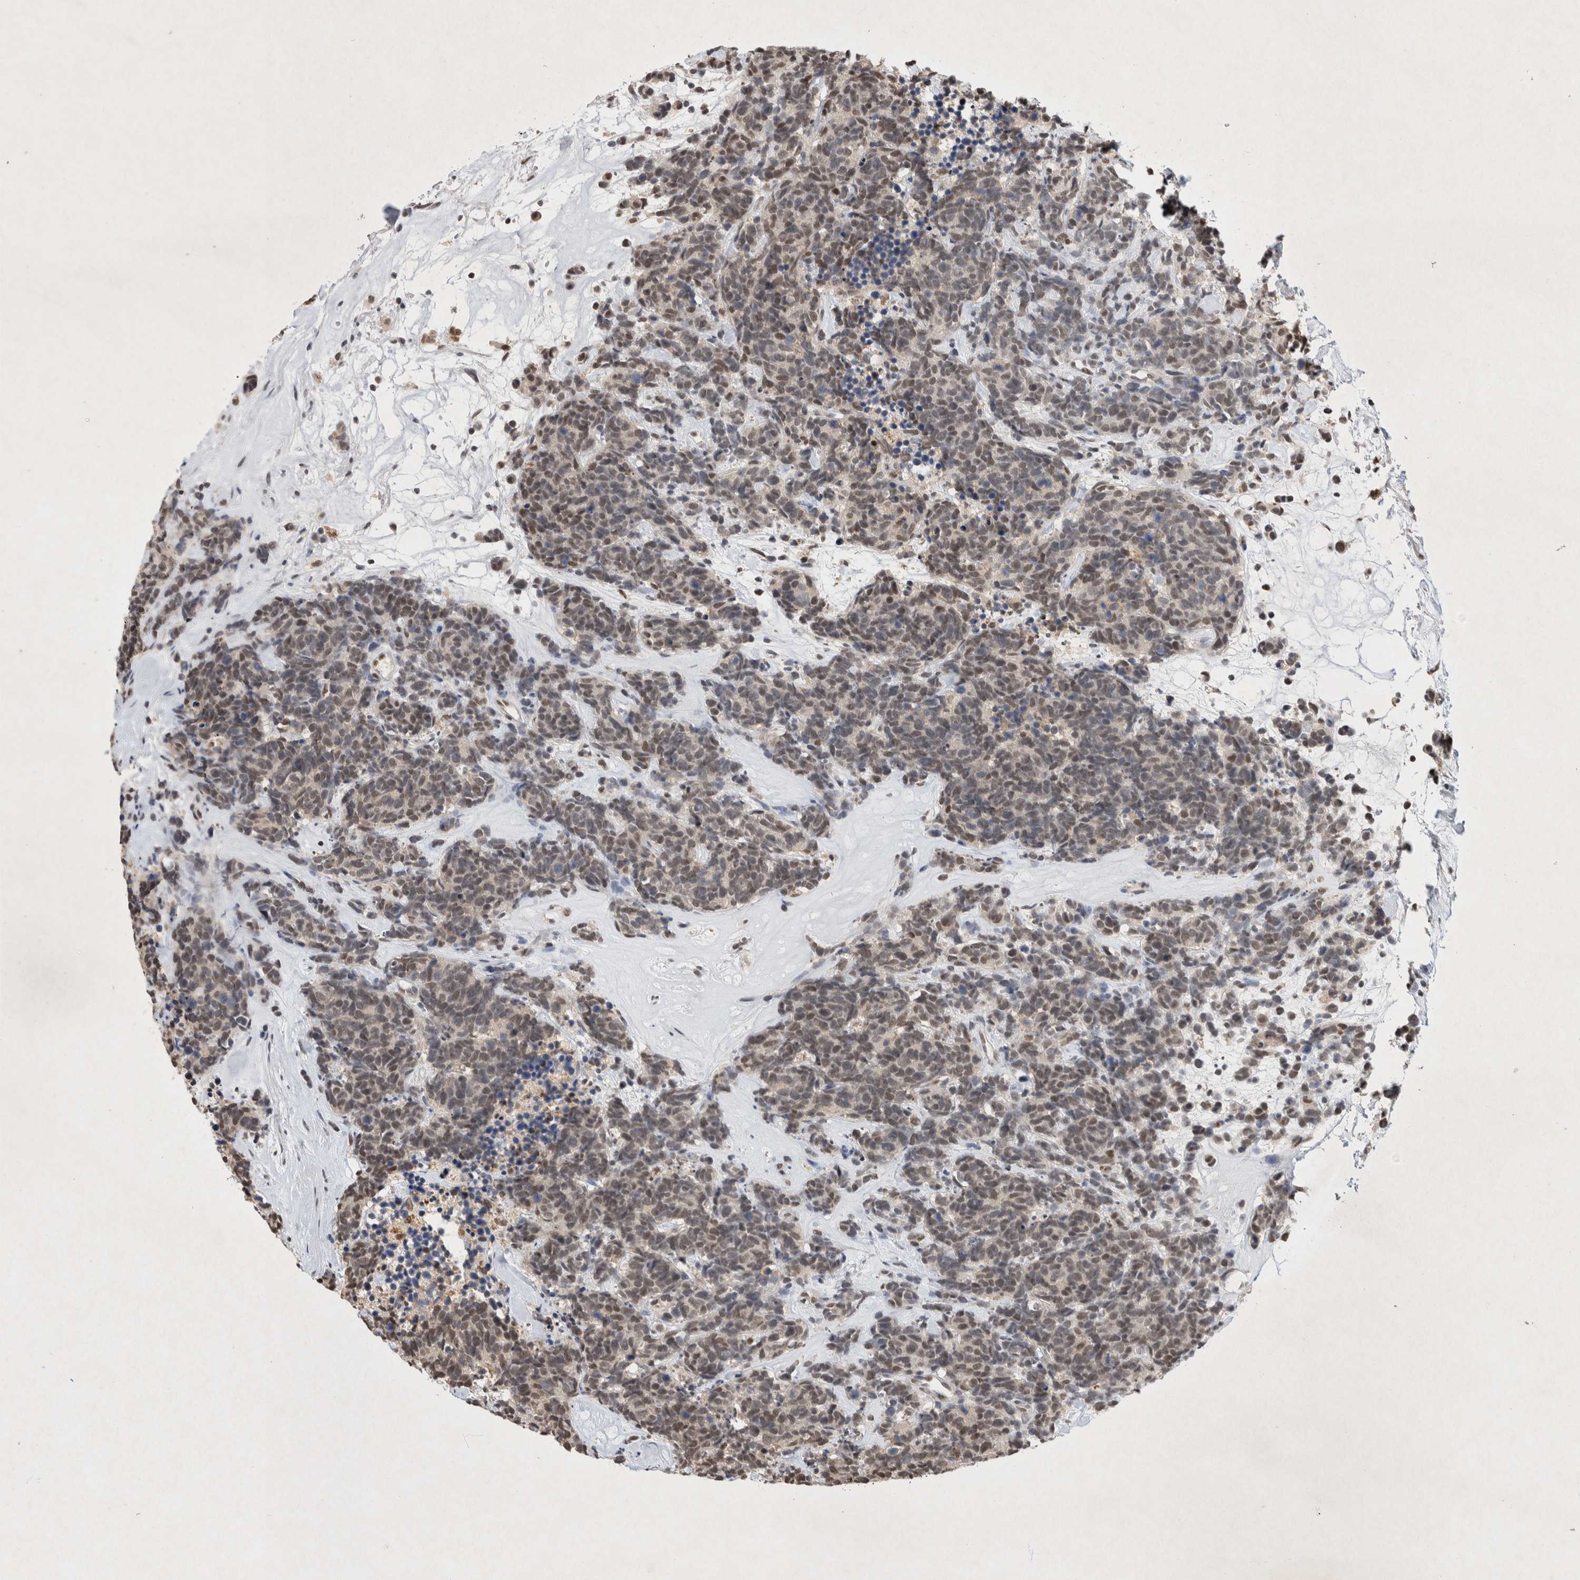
{"staining": {"intensity": "weak", "quantity": ">75%", "location": "nuclear"}, "tissue": "carcinoid", "cell_type": "Tumor cells", "image_type": "cancer", "snomed": [{"axis": "morphology", "description": "Carcinoma, NOS"}, {"axis": "morphology", "description": "Carcinoid, malignant, NOS"}, {"axis": "topography", "description": "Urinary bladder"}], "caption": "This photomicrograph shows carcinoid stained with IHC to label a protein in brown. The nuclear of tumor cells show weak positivity for the protein. Nuclei are counter-stained blue.", "gene": "XRCC5", "patient": {"sex": "male", "age": 57}}